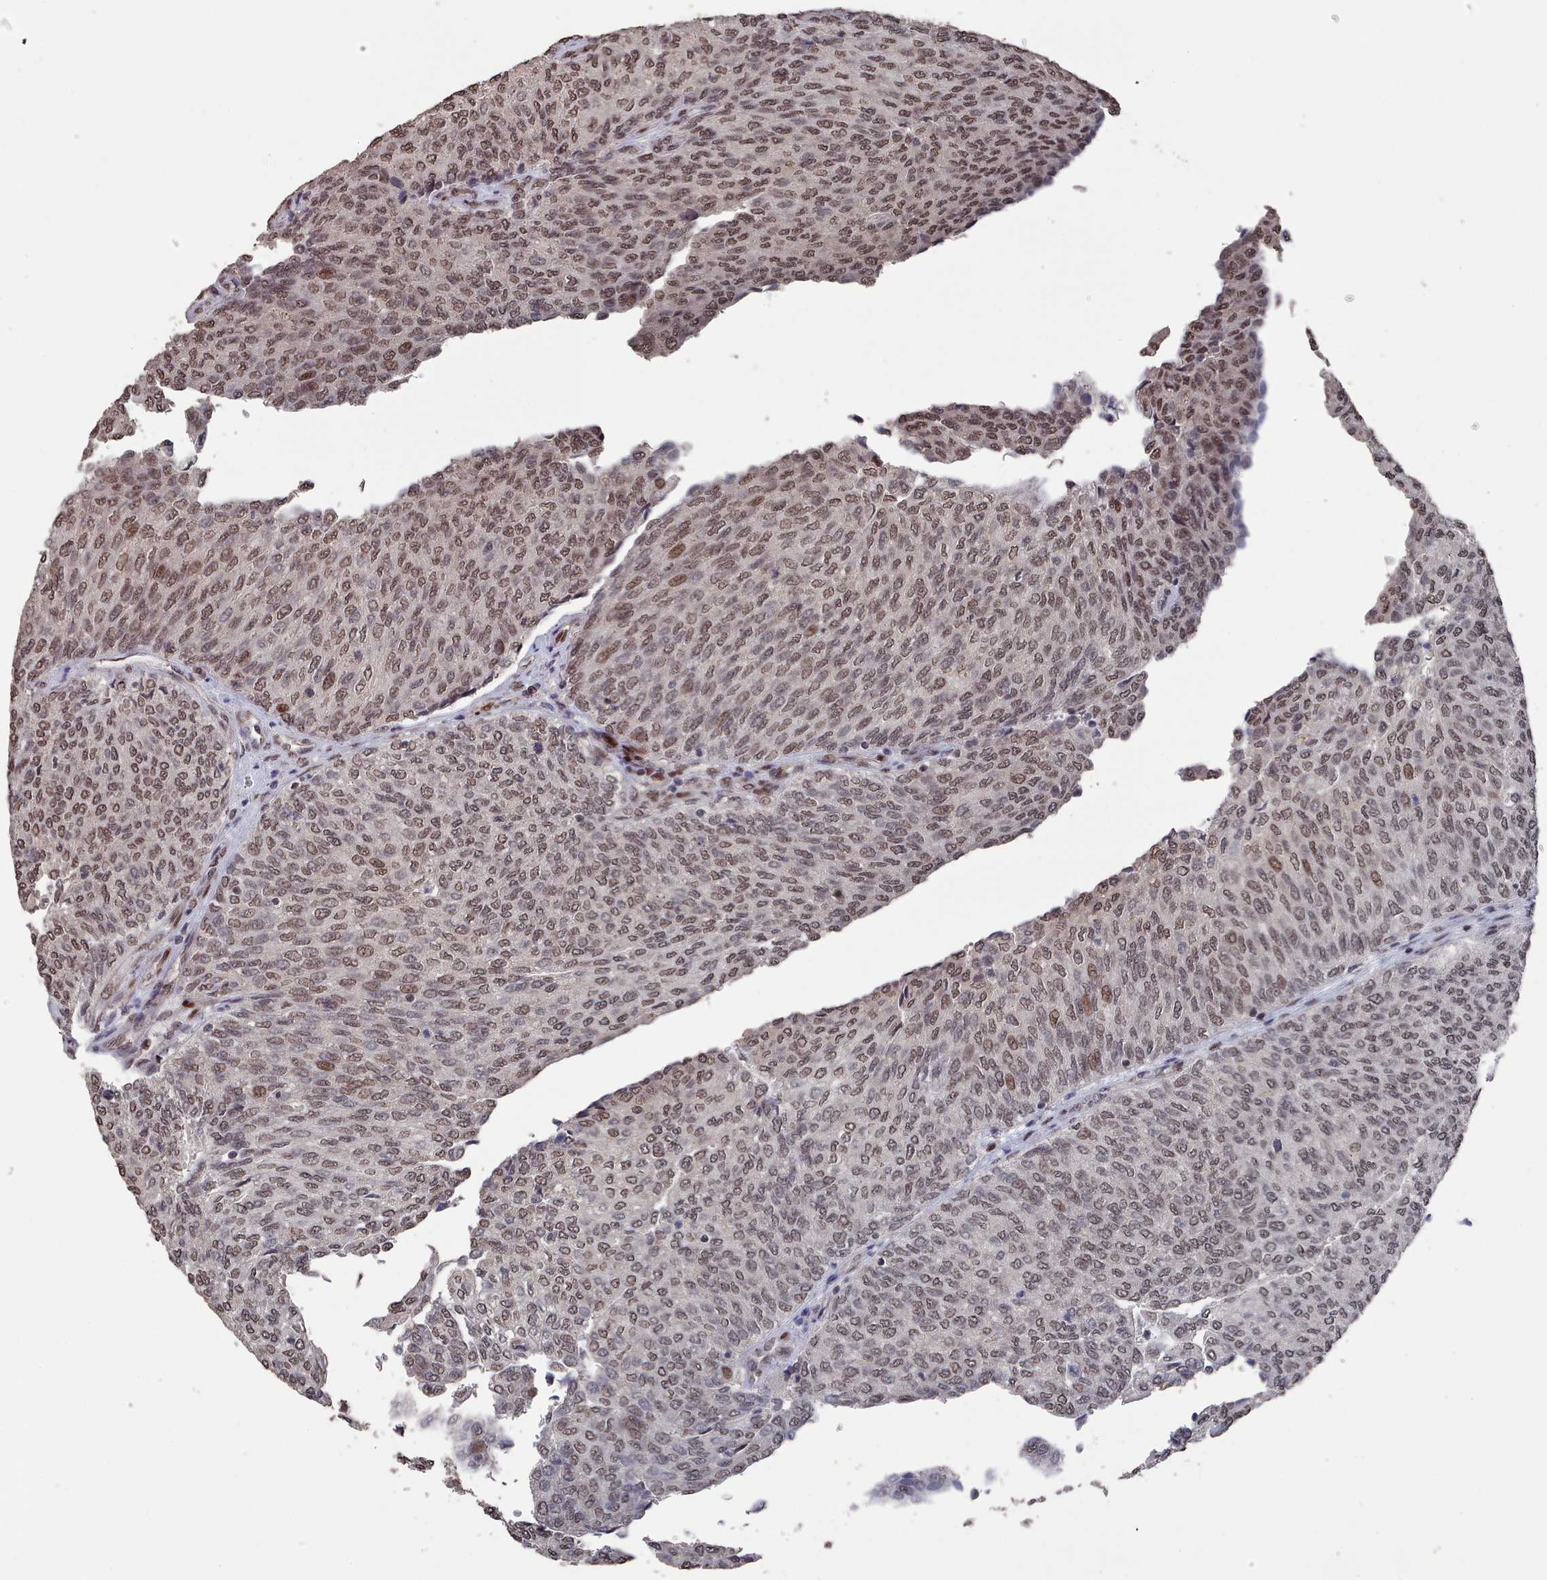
{"staining": {"intensity": "moderate", "quantity": ">75%", "location": "nuclear"}, "tissue": "urothelial cancer", "cell_type": "Tumor cells", "image_type": "cancer", "snomed": [{"axis": "morphology", "description": "Urothelial carcinoma, Low grade"}, {"axis": "topography", "description": "Urinary bladder"}], "caption": "Protein staining of urothelial carcinoma (low-grade) tissue reveals moderate nuclear staining in about >75% of tumor cells. The staining was performed using DAB (3,3'-diaminobenzidine), with brown indicating positive protein expression. Nuclei are stained blue with hematoxylin.", "gene": "PNRC2", "patient": {"sex": "female", "age": 79}}